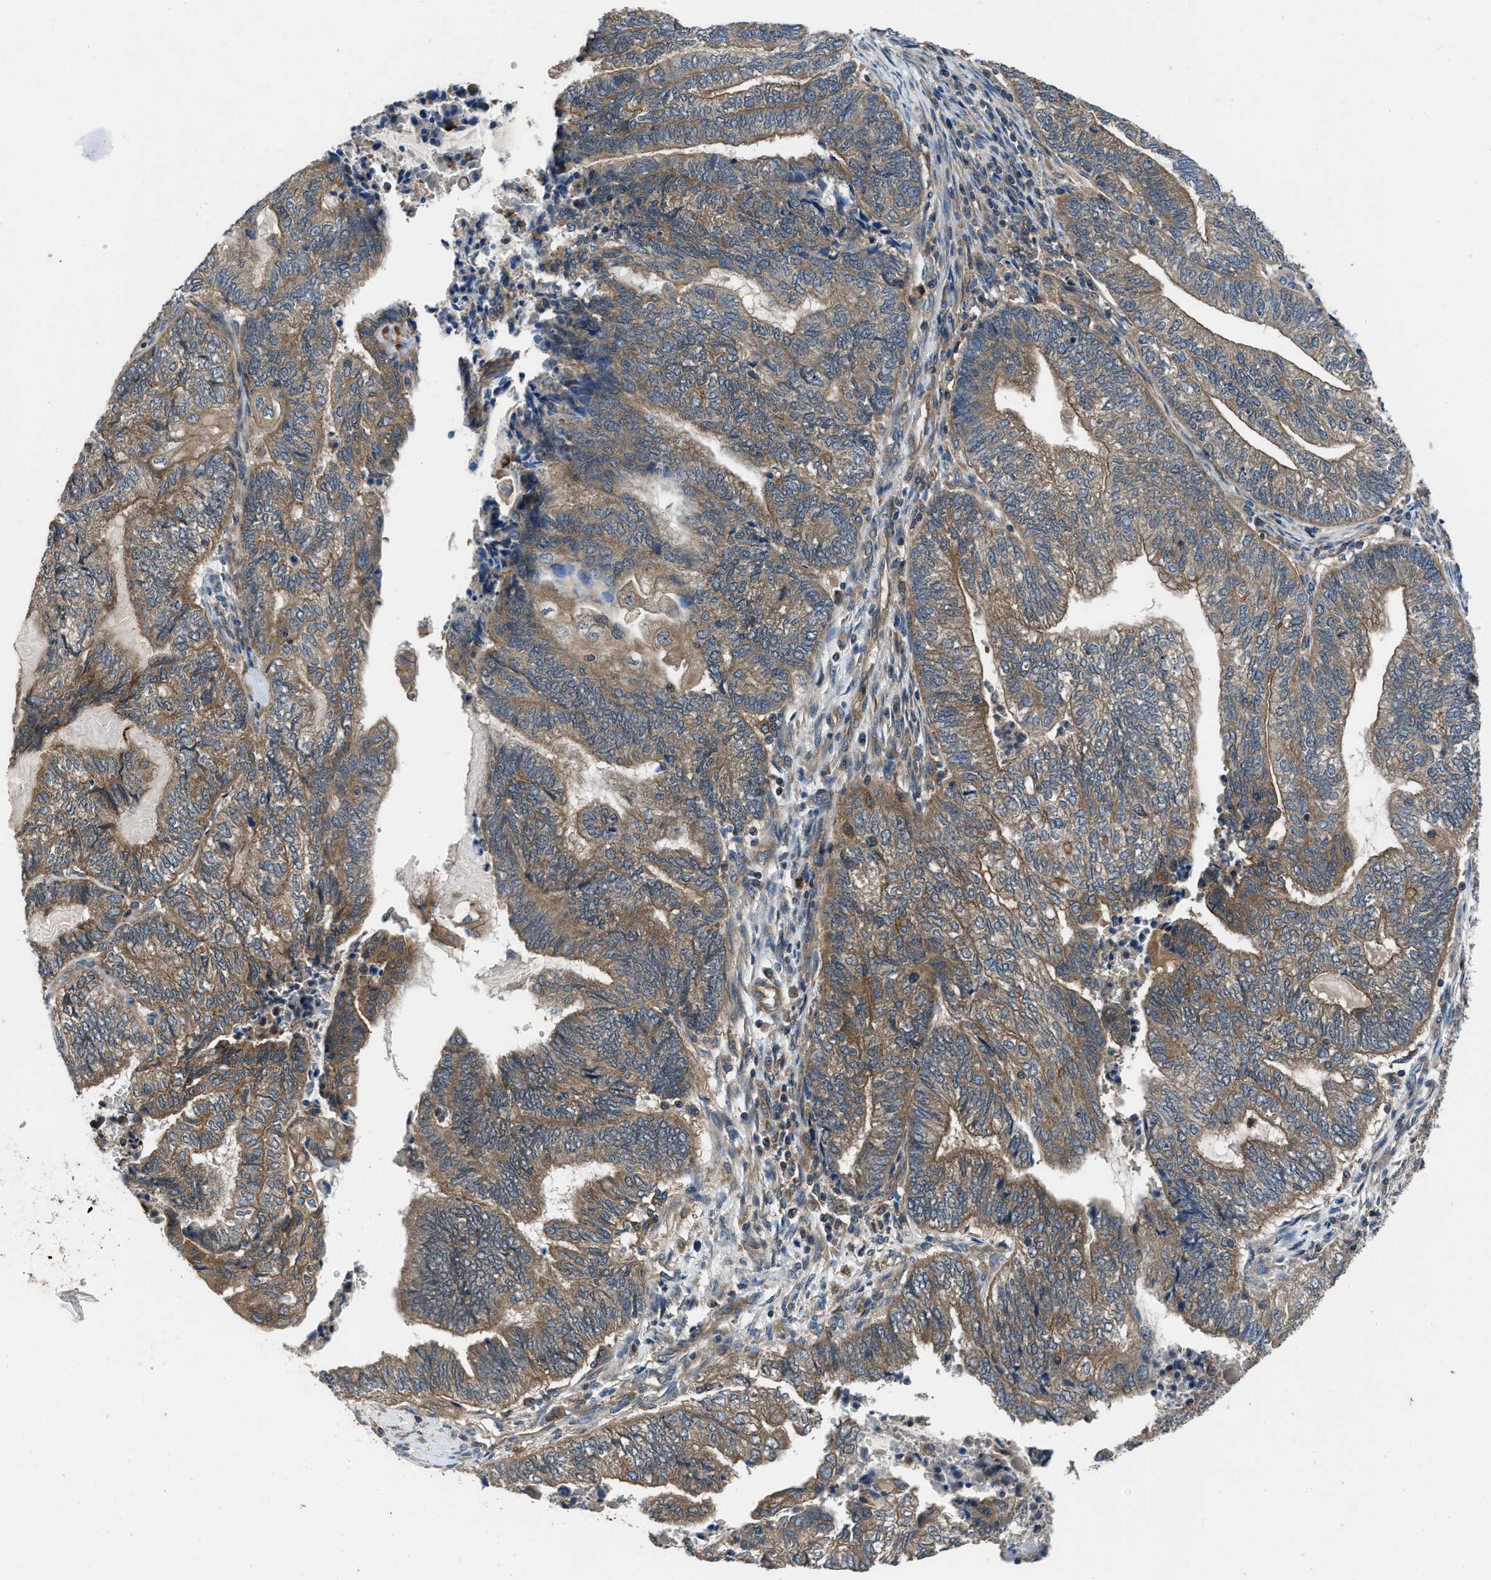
{"staining": {"intensity": "moderate", "quantity": ">75%", "location": "cytoplasmic/membranous"}, "tissue": "endometrial cancer", "cell_type": "Tumor cells", "image_type": "cancer", "snomed": [{"axis": "morphology", "description": "Adenocarcinoma, NOS"}, {"axis": "topography", "description": "Uterus"}, {"axis": "topography", "description": "Endometrium"}], "caption": "The histopathology image demonstrates a brown stain indicating the presence of a protein in the cytoplasmic/membranous of tumor cells in endometrial cancer (adenocarcinoma). Nuclei are stained in blue.", "gene": "USP25", "patient": {"sex": "female", "age": 70}}